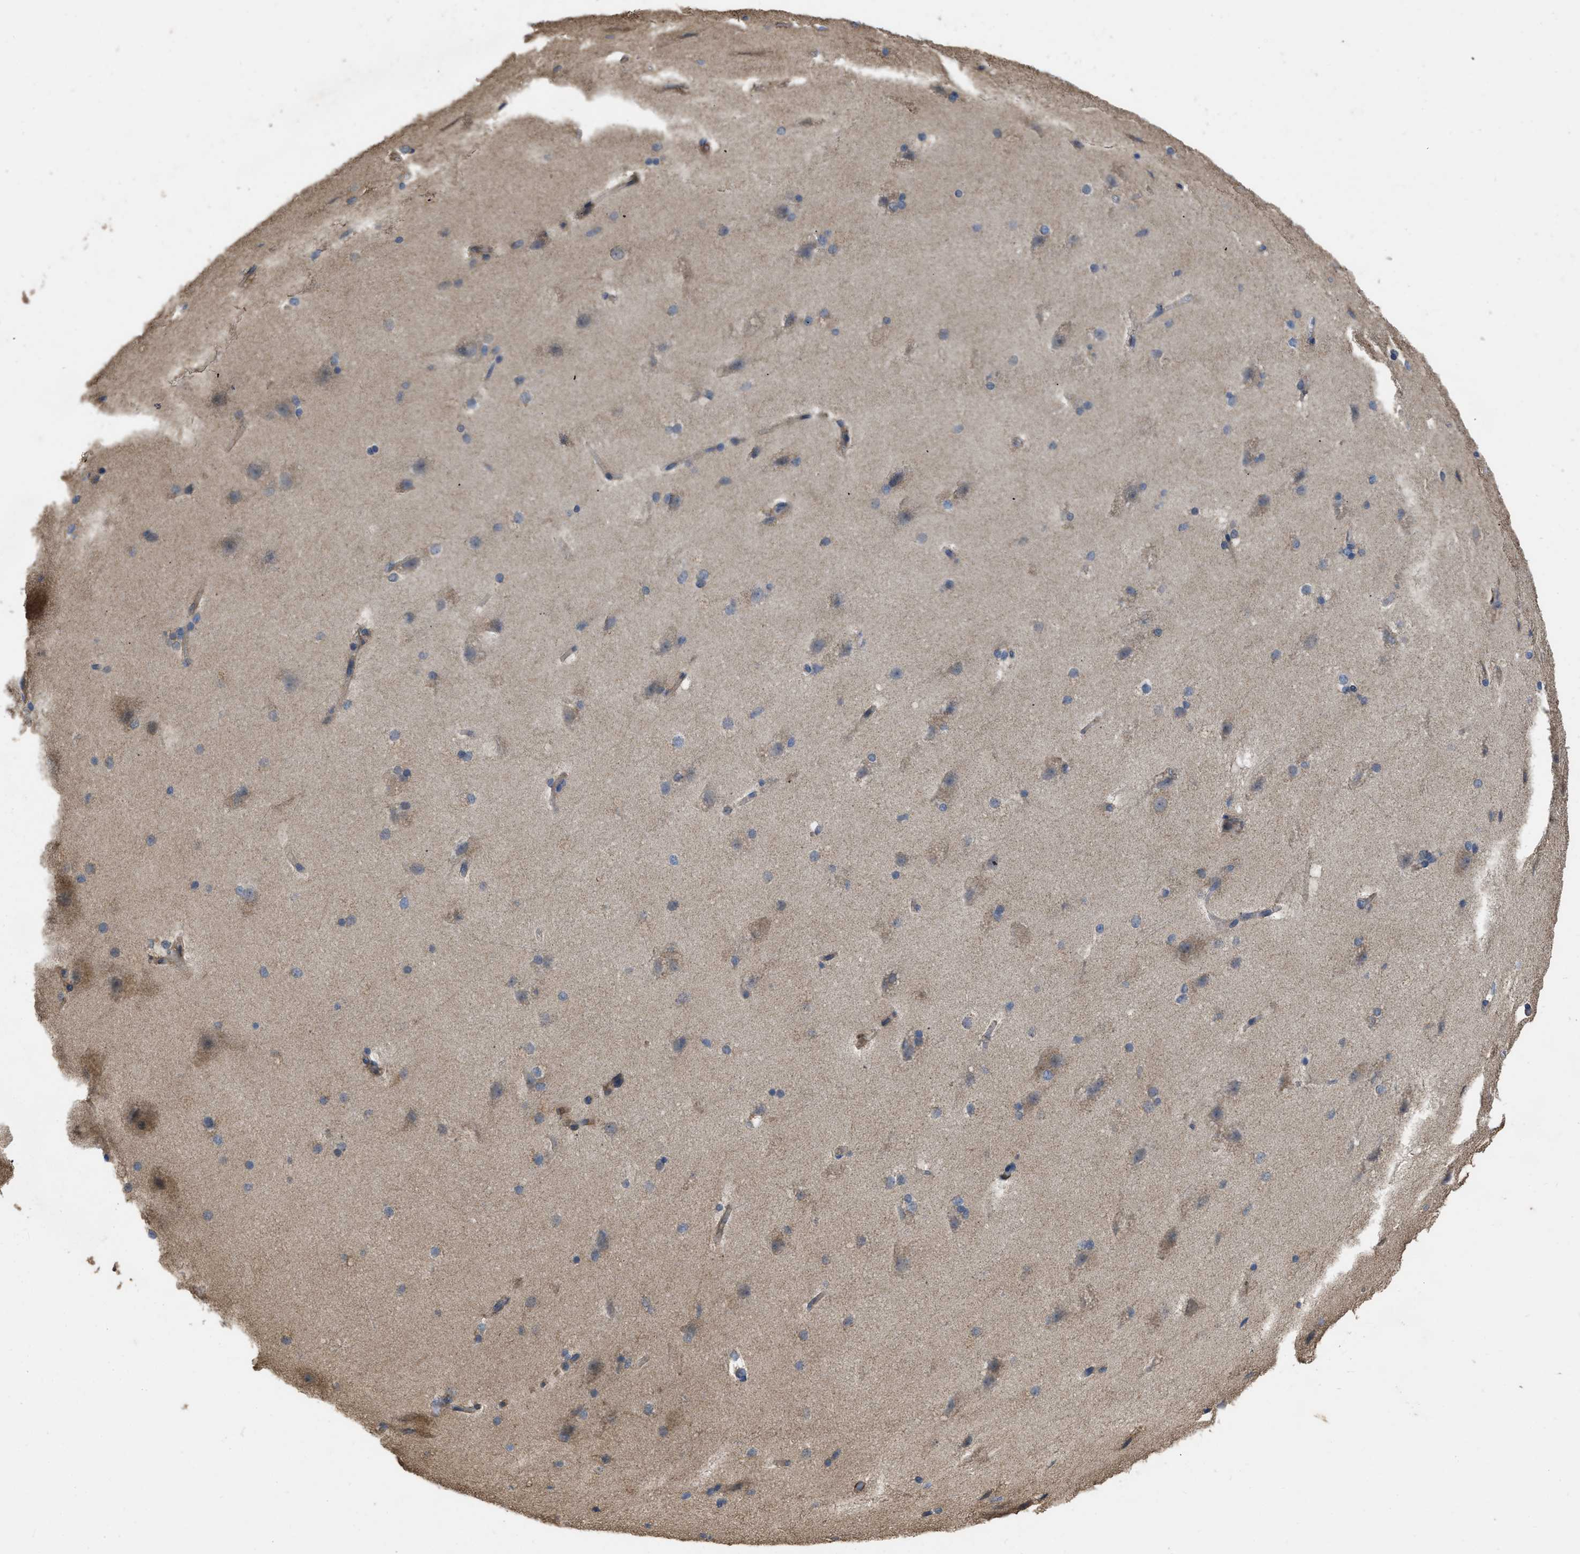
{"staining": {"intensity": "weak", "quantity": ">75%", "location": "cytoplasmic/membranous"}, "tissue": "cerebral cortex", "cell_type": "Endothelial cells", "image_type": "normal", "snomed": [{"axis": "morphology", "description": "Normal tissue, NOS"}, {"axis": "topography", "description": "Cerebral cortex"}, {"axis": "topography", "description": "Hippocampus"}], "caption": "Endothelial cells reveal low levels of weak cytoplasmic/membranous expression in approximately >75% of cells in benign cerebral cortex.", "gene": "SLC4A11", "patient": {"sex": "female", "age": 19}}